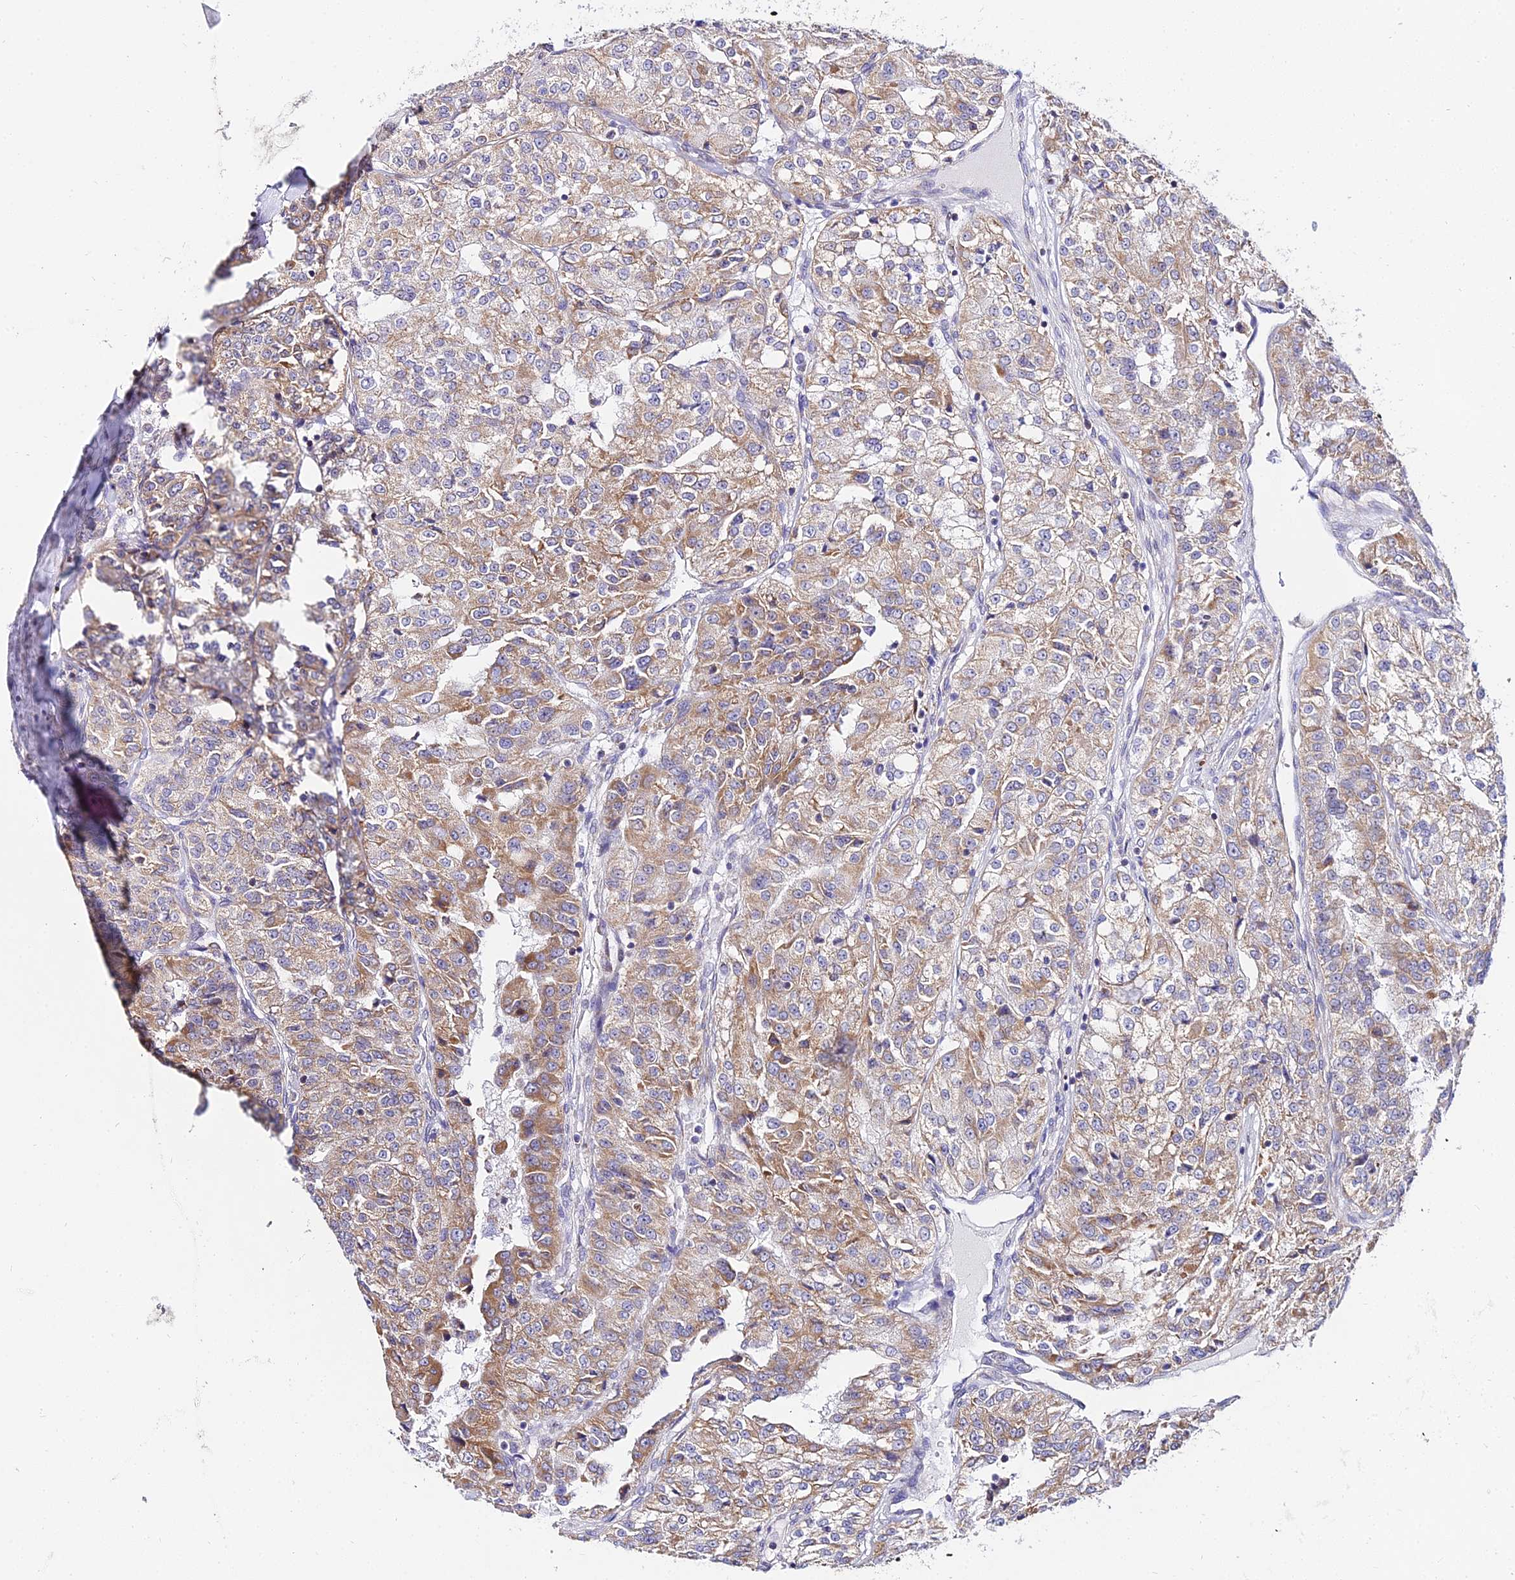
{"staining": {"intensity": "moderate", "quantity": "25%-75%", "location": "cytoplasmic/membranous"}, "tissue": "renal cancer", "cell_type": "Tumor cells", "image_type": "cancer", "snomed": [{"axis": "morphology", "description": "Adenocarcinoma, NOS"}, {"axis": "topography", "description": "Kidney"}], "caption": "IHC (DAB (3,3'-diaminobenzidine)) staining of renal cancer demonstrates moderate cytoplasmic/membranous protein positivity in about 25%-75% of tumor cells.", "gene": "ATP5PB", "patient": {"sex": "female", "age": 63}}